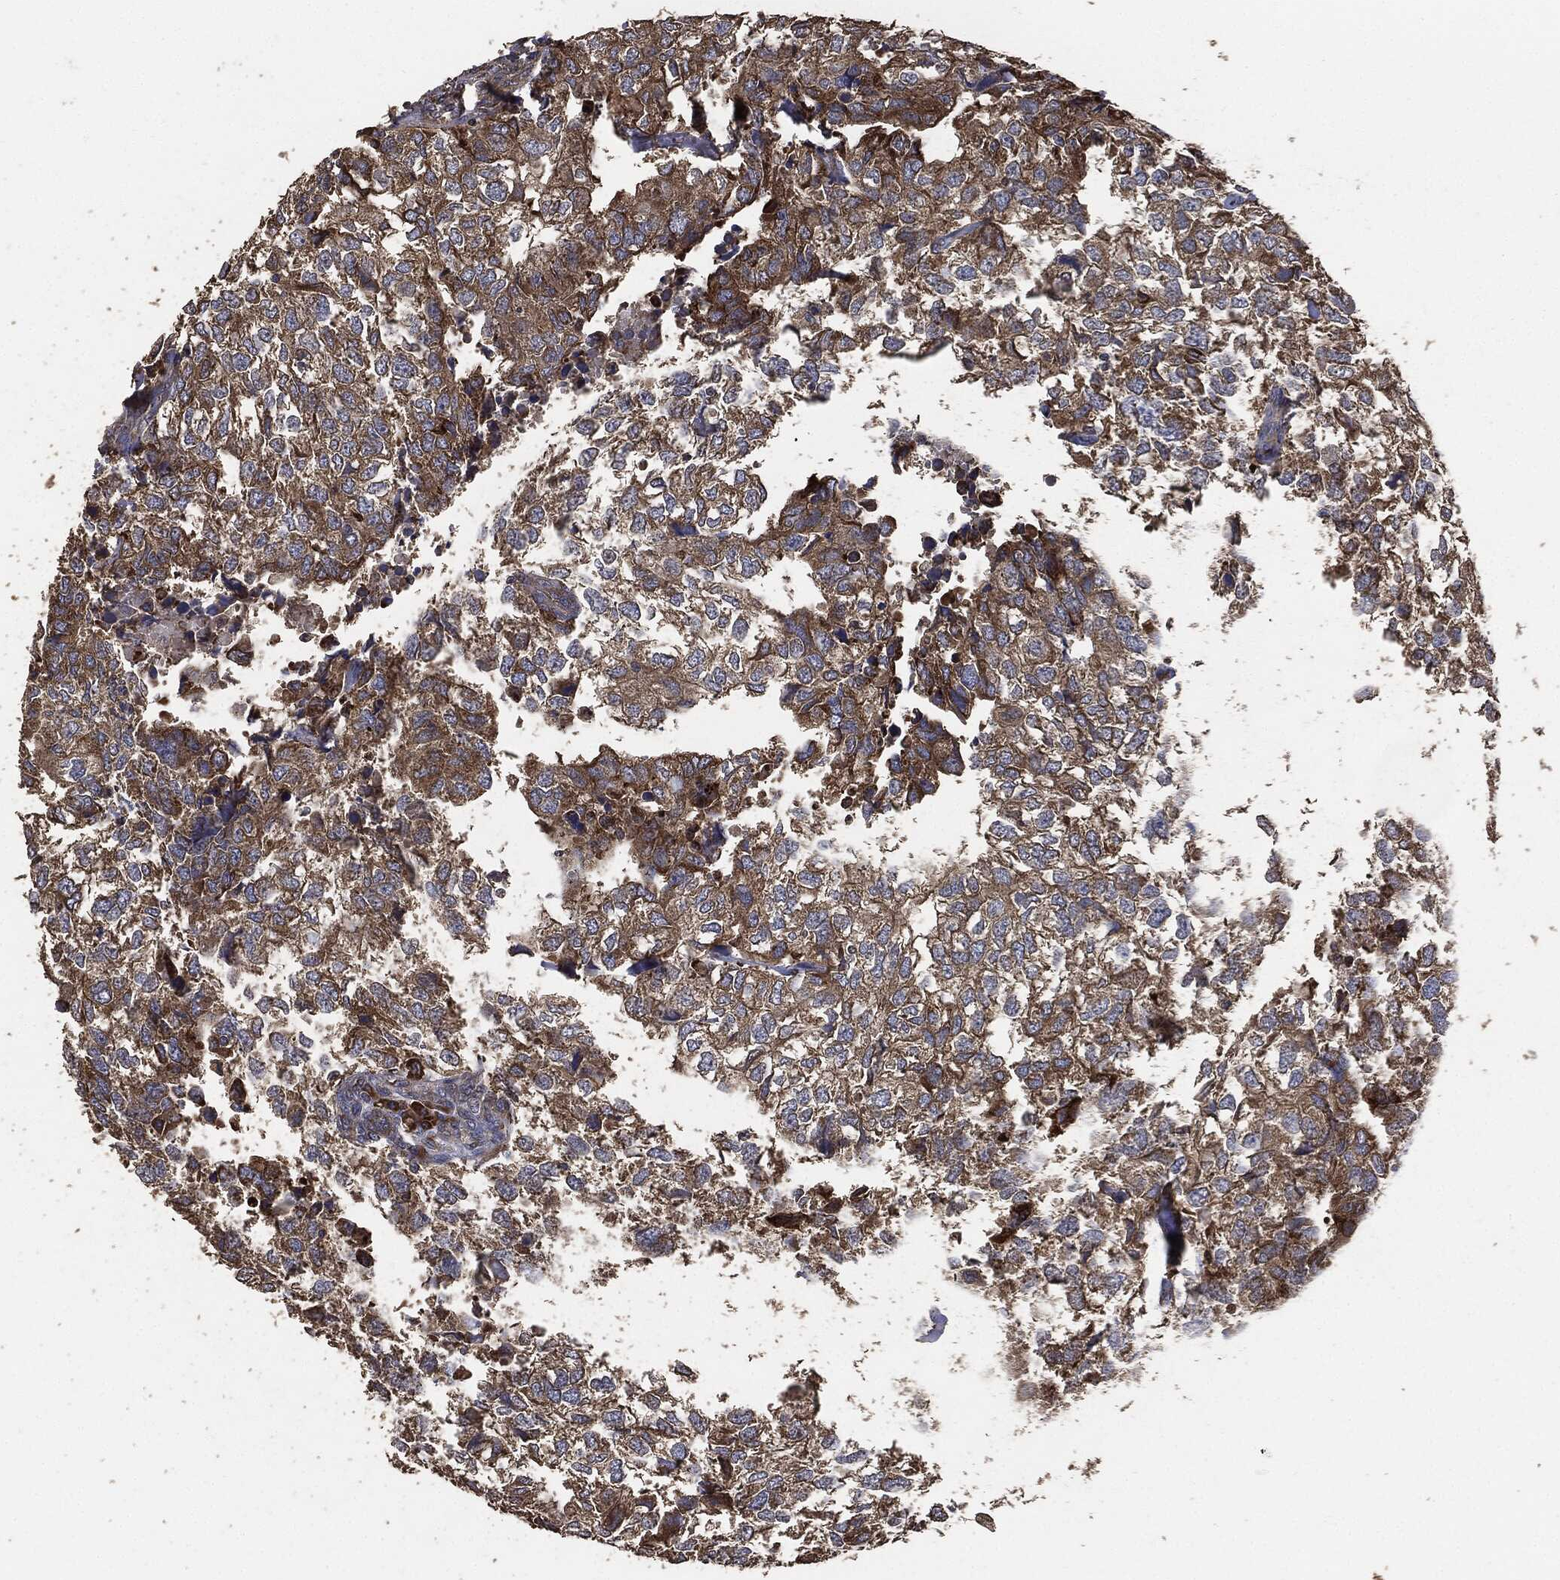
{"staining": {"intensity": "strong", "quantity": "25%-75%", "location": "cytoplasmic/membranous"}, "tissue": "breast cancer", "cell_type": "Tumor cells", "image_type": "cancer", "snomed": [{"axis": "morphology", "description": "Duct carcinoma"}, {"axis": "topography", "description": "Breast"}], "caption": "Infiltrating ductal carcinoma (breast) tissue displays strong cytoplasmic/membranous positivity in about 25%-75% of tumor cells", "gene": "STK3", "patient": {"sex": "female", "age": 30}}